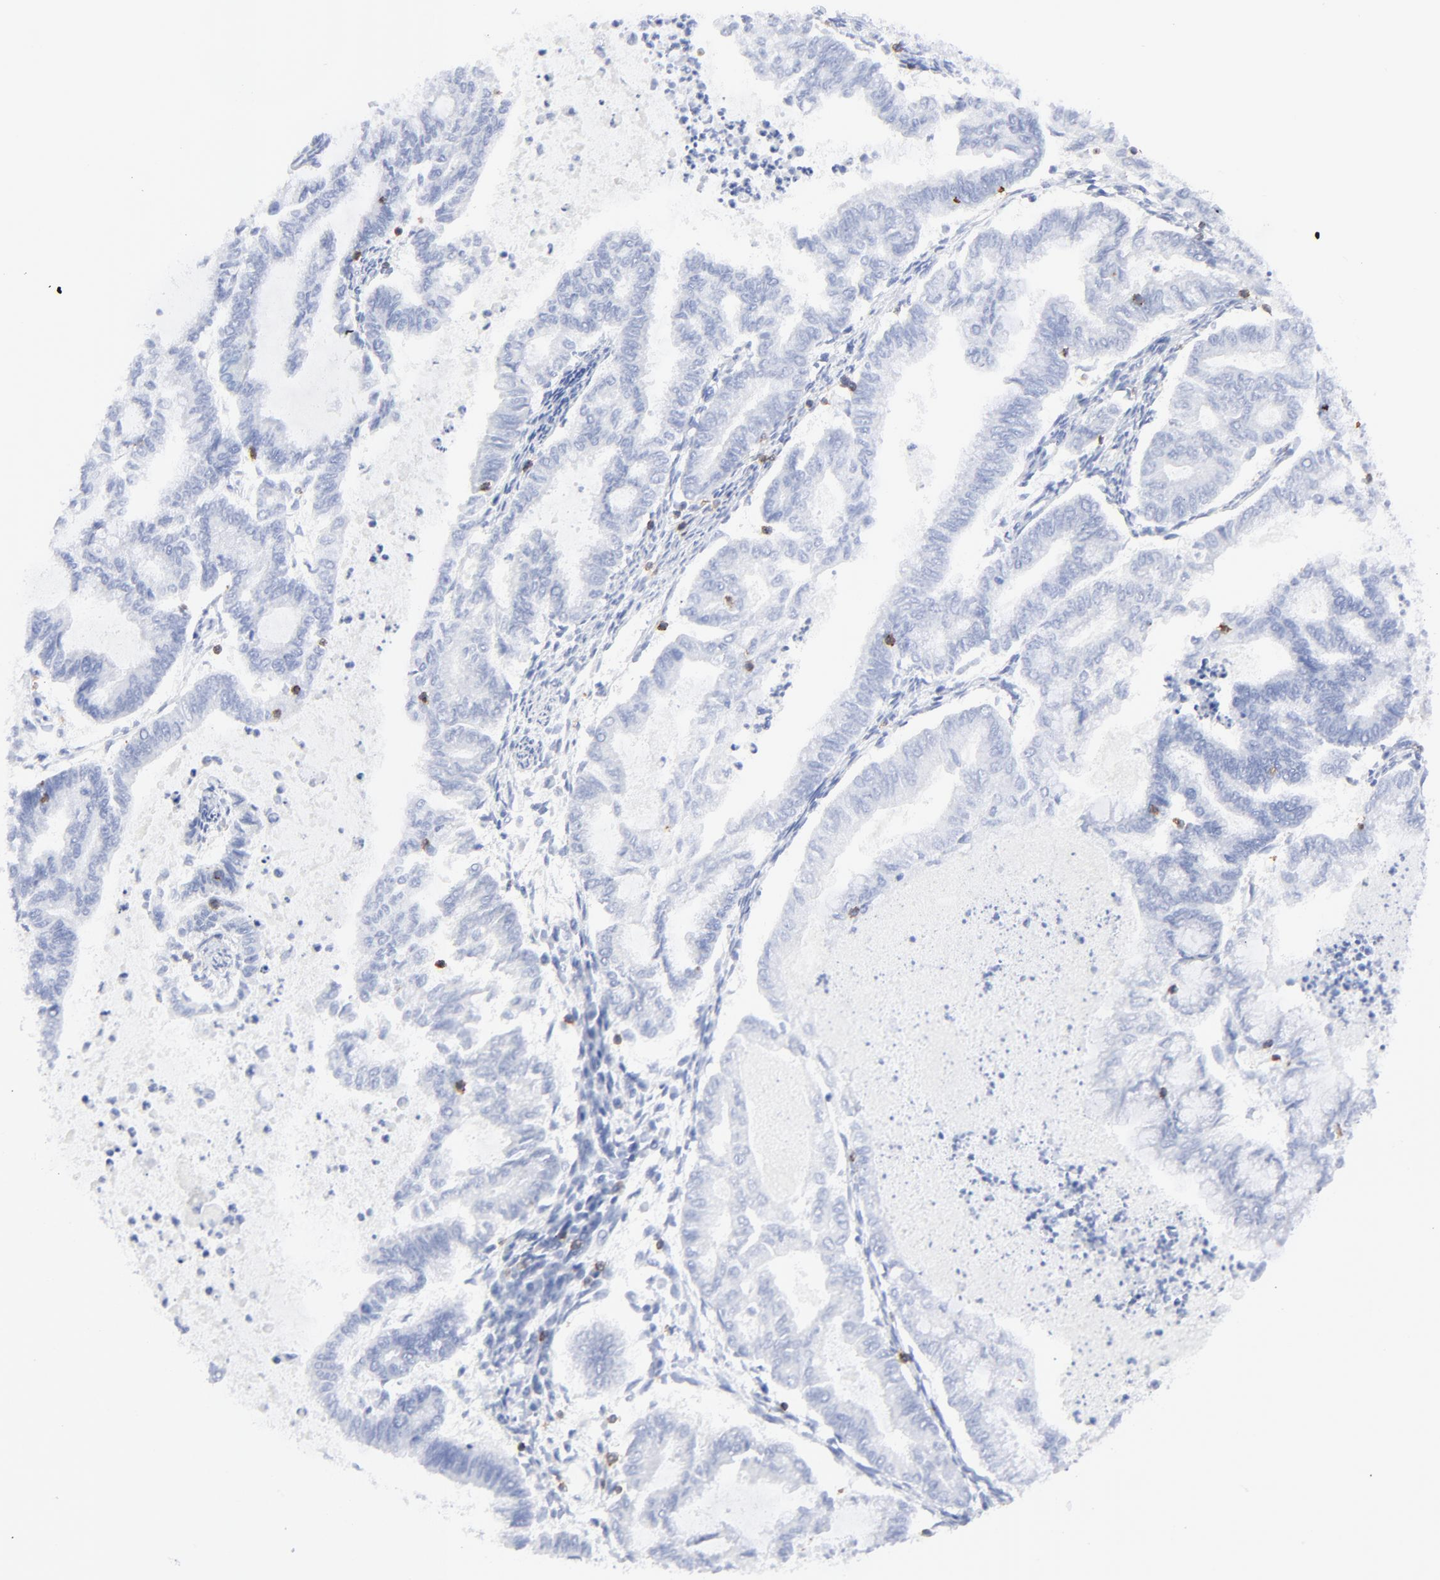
{"staining": {"intensity": "negative", "quantity": "none", "location": "none"}, "tissue": "endometrial cancer", "cell_type": "Tumor cells", "image_type": "cancer", "snomed": [{"axis": "morphology", "description": "Adenocarcinoma, NOS"}, {"axis": "topography", "description": "Endometrium"}], "caption": "This is a image of immunohistochemistry staining of endometrial cancer (adenocarcinoma), which shows no expression in tumor cells. The staining is performed using DAB brown chromogen with nuclei counter-stained in using hematoxylin.", "gene": "LCK", "patient": {"sex": "female", "age": 79}}